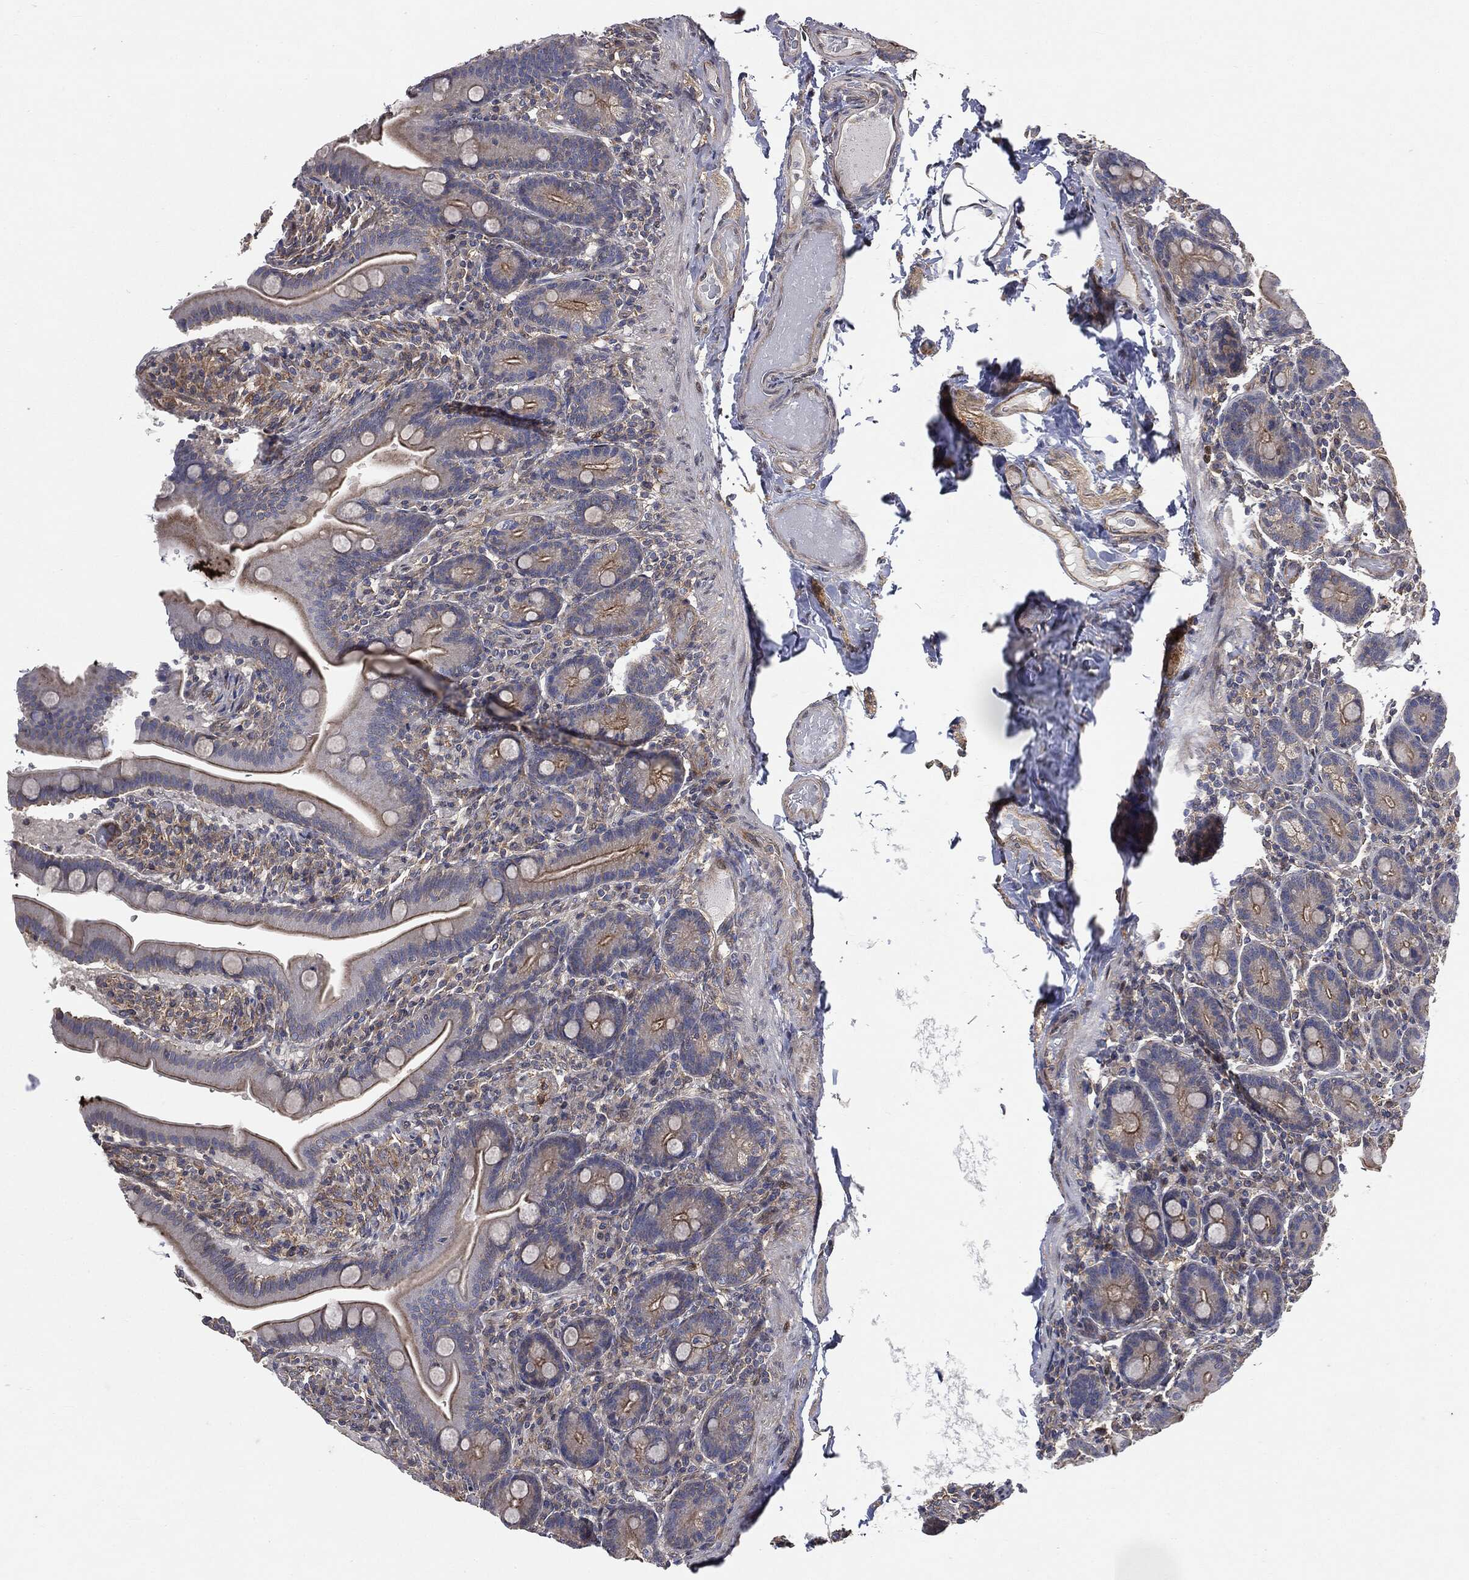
{"staining": {"intensity": "moderate", "quantity": "25%-75%", "location": "cytoplasmic/membranous"}, "tissue": "small intestine", "cell_type": "Glandular cells", "image_type": "normal", "snomed": [{"axis": "morphology", "description": "Normal tissue, NOS"}, {"axis": "topography", "description": "Small intestine"}], "caption": "A high-resolution photomicrograph shows immunohistochemistry (IHC) staining of normal small intestine, which demonstrates moderate cytoplasmic/membranous staining in about 25%-75% of glandular cells. (IHC, brightfield microscopy, high magnification).", "gene": "EPS15L1", "patient": {"sex": "male", "age": 66}}